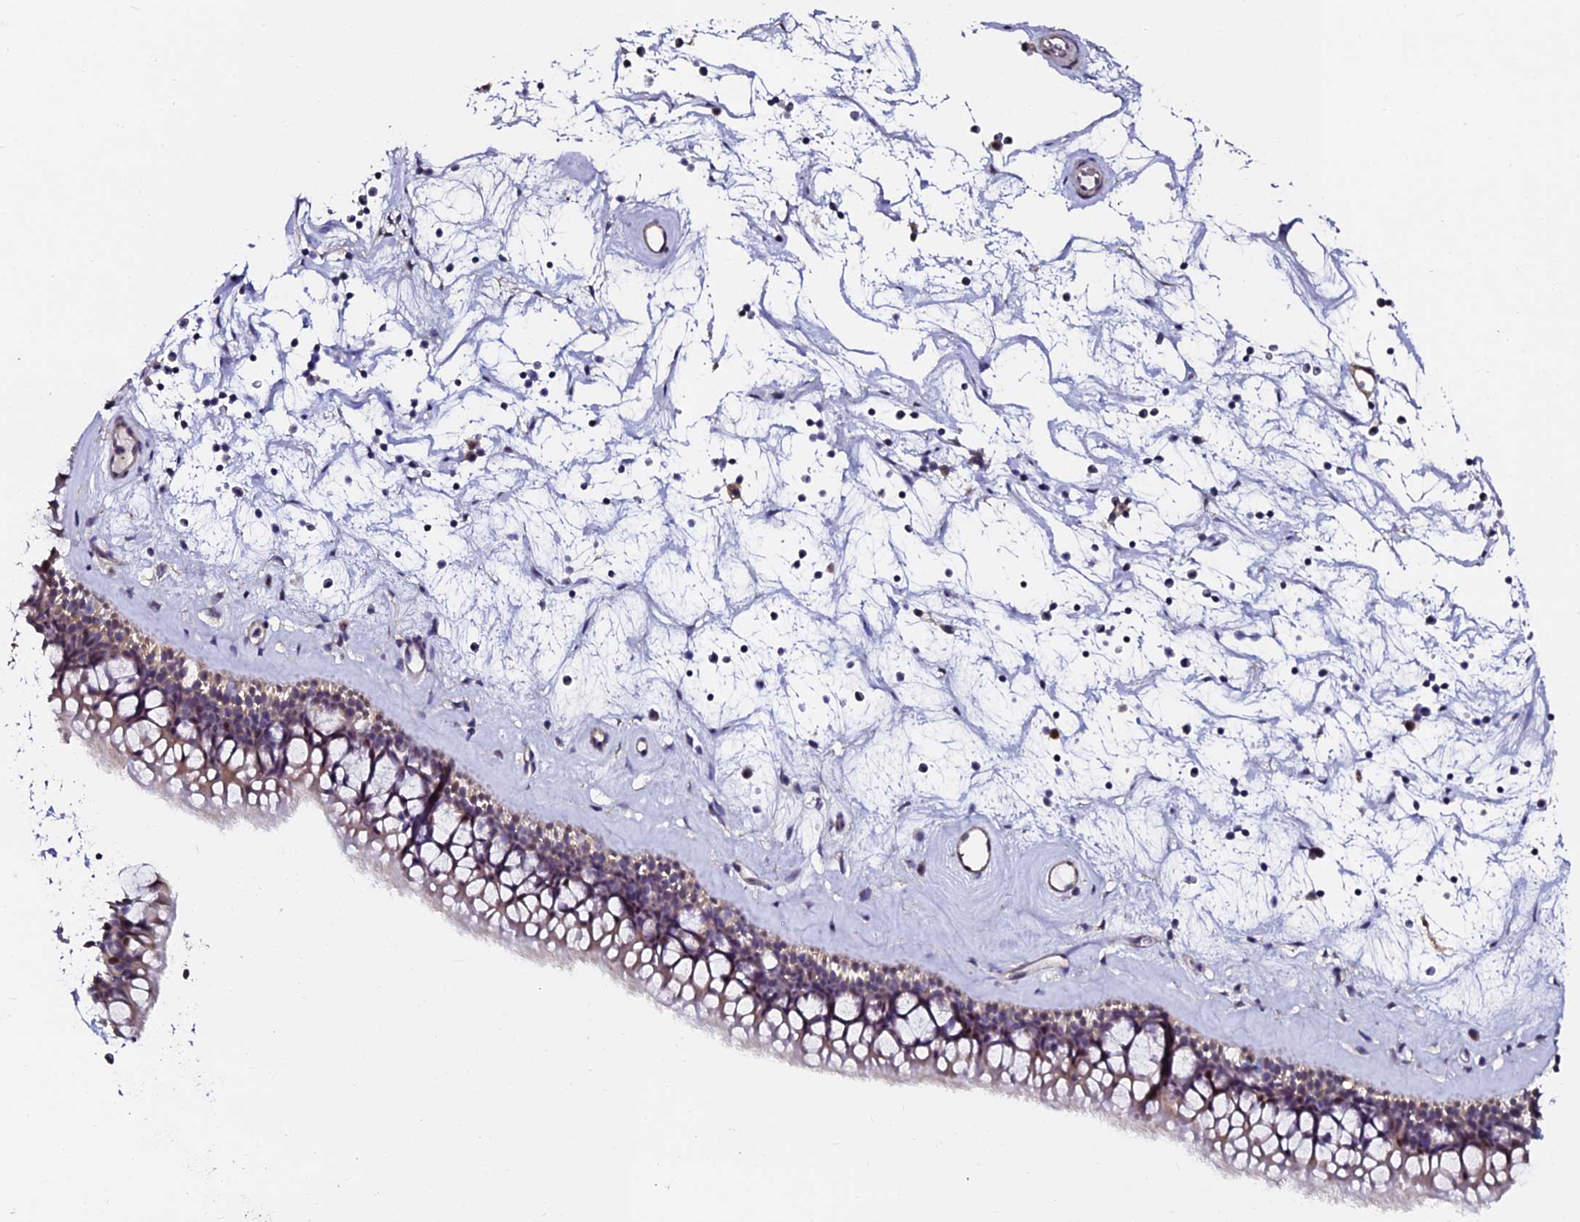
{"staining": {"intensity": "moderate", "quantity": "<25%", "location": "cytoplasmic/membranous,nuclear"}, "tissue": "nasopharynx", "cell_type": "Respiratory epithelial cells", "image_type": "normal", "snomed": [{"axis": "morphology", "description": "Normal tissue, NOS"}, {"axis": "topography", "description": "Nasopharynx"}], "caption": "IHC image of normal nasopharynx: human nasopharynx stained using immunohistochemistry (IHC) reveals low levels of moderate protein expression localized specifically in the cytoplasmic/membranous,nuclear of respiratory epithelial cells, appearing as a cytoplasmic/membranous,nuclear brown color.", "gene": "GPN3", "patient": {"sex": "male", "age": 64}}